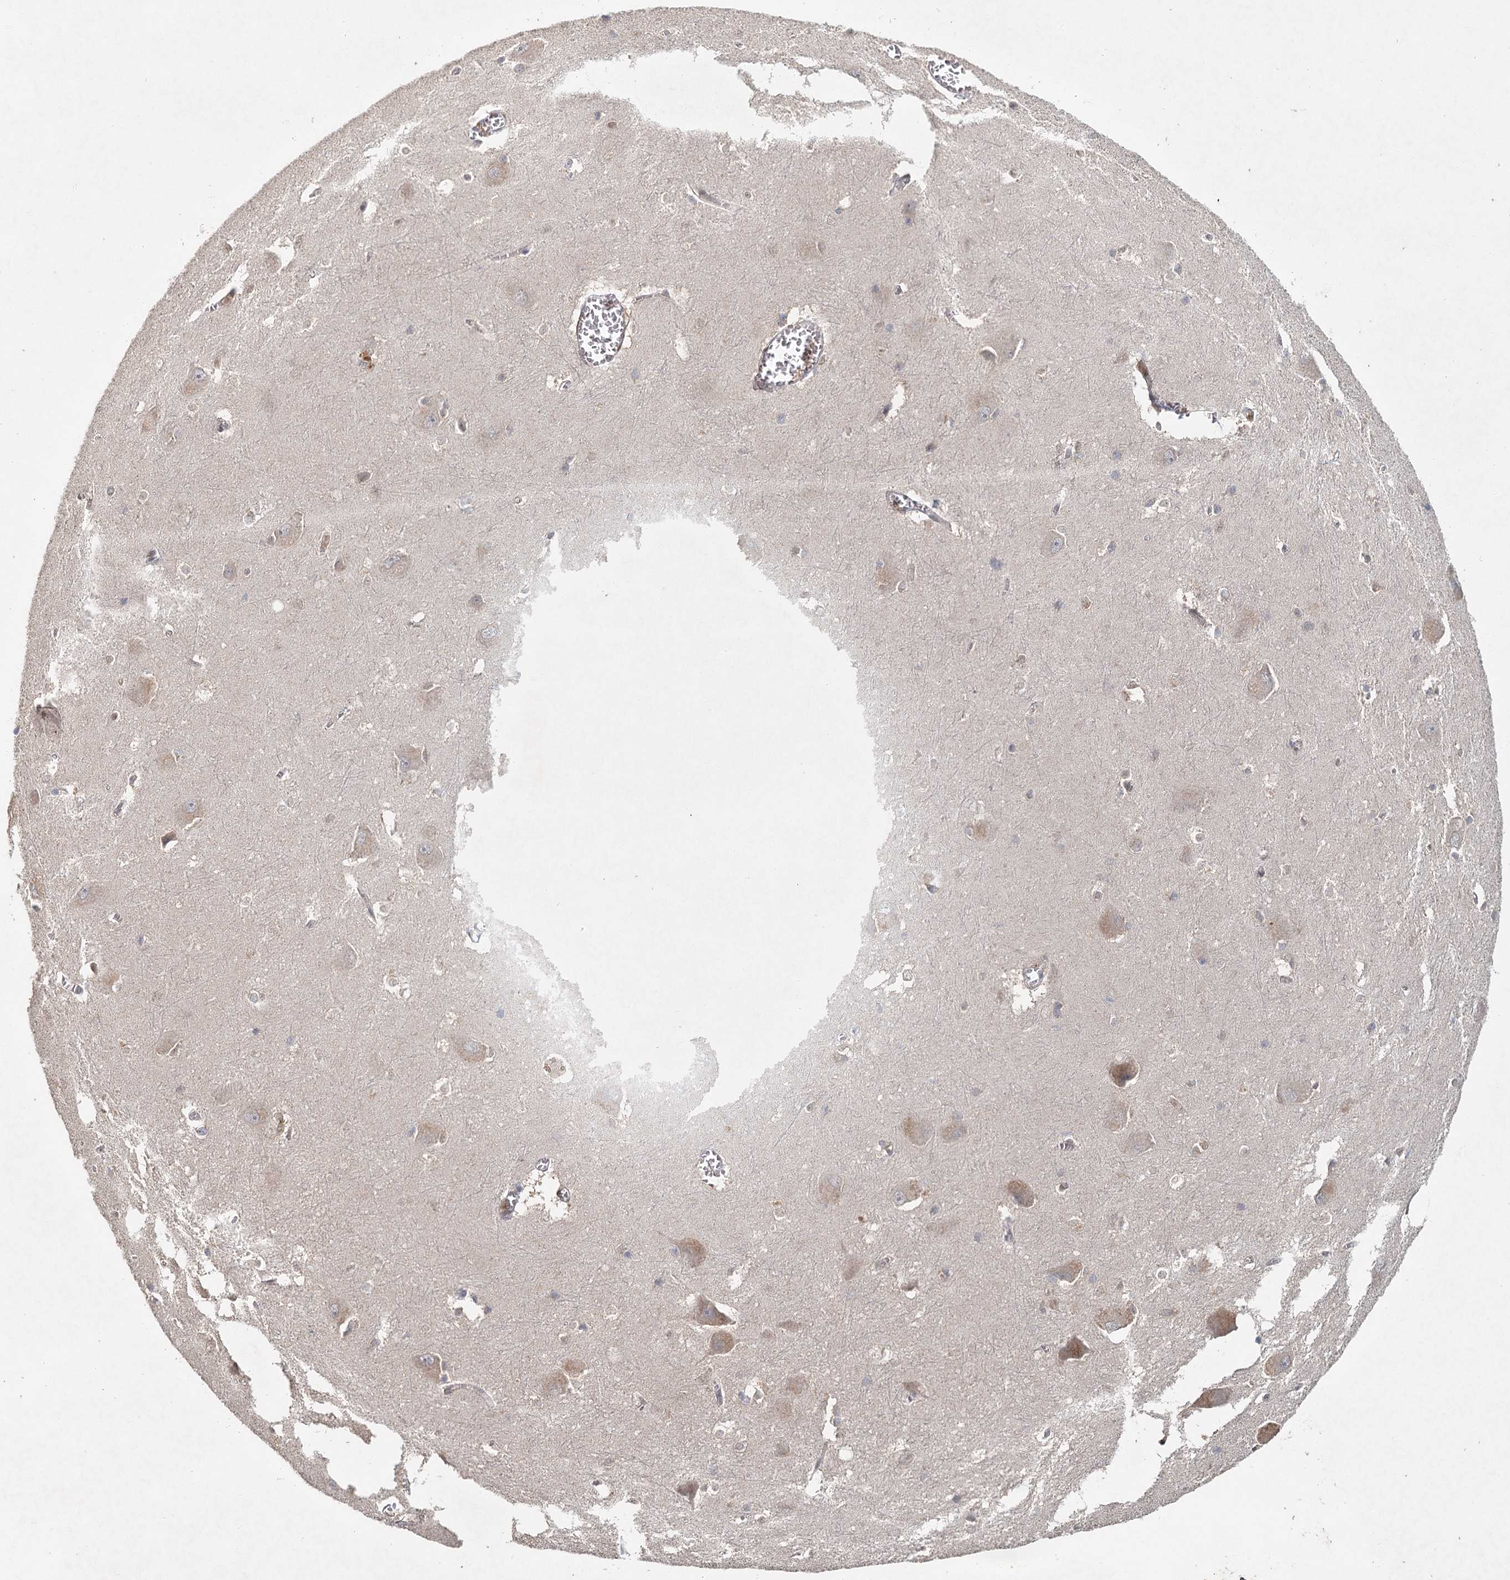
{"staining": {"intensity": "negative", "quantity": "none", "location": "none"}, "tissue": "caudate", "cell_type": "Glial cells", "image_type": "normal", "snomed": [{"axis": "morphology", "description": "Normal tissue, NOS"}, {"axis": "topography", "description": "Lateral ventricle wall"}], "caption": "DAB (3,3'-diaminobenzidine) immunohistochemical staining of unremarkable caudate exhibits no significant staining in glial cells.", "gene": "ADK", "patient": {"sex": "male", "age": 37}}